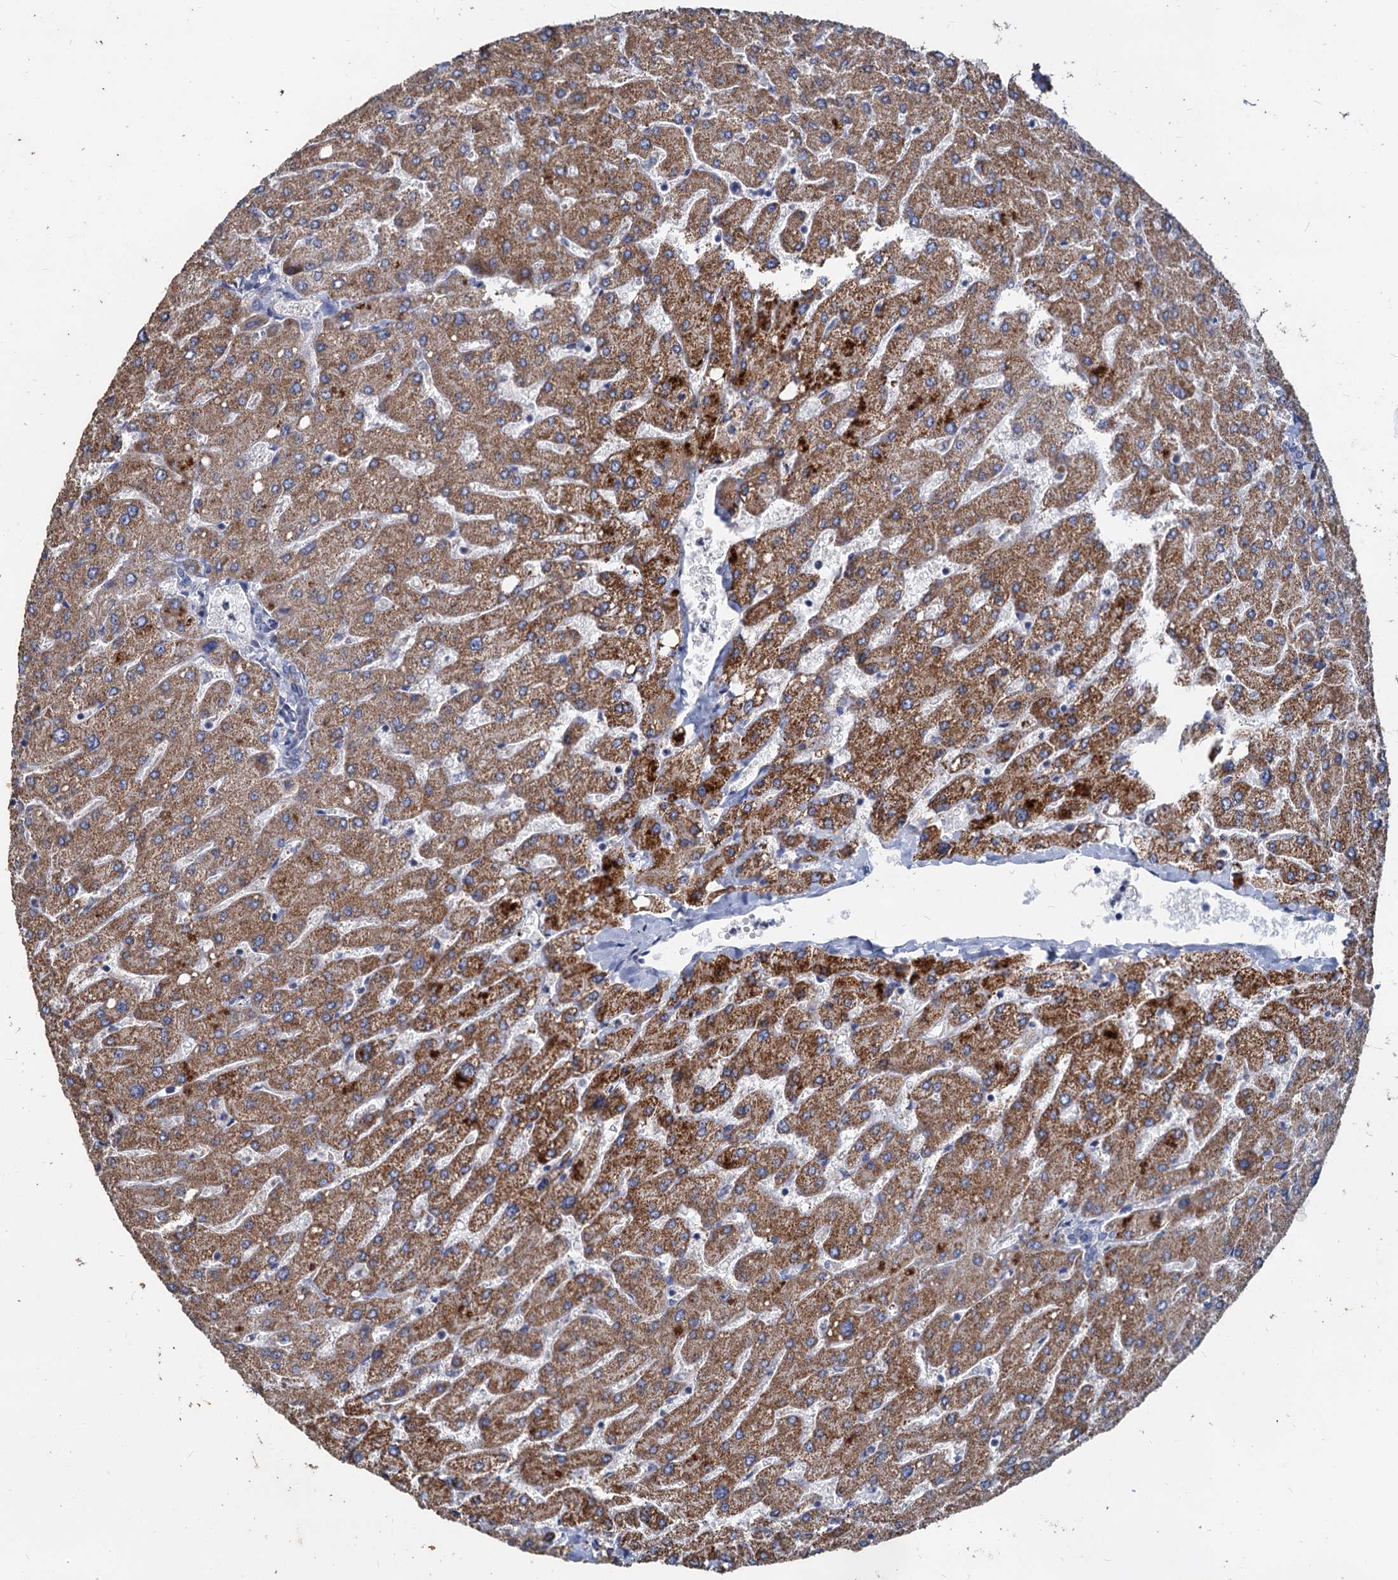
{"staining": {"intensity": "negative", "quantity": "none", "location": "none"}, "tissue": "liver", "cell_type": "Cholangiocytes", "image_type": "normal", "snomed": [{"axis": "morphology", "description": "Normal tissue, NOS"}, {"axis": "topography", "description": "Liver"}], "caption": "DAB (3,3'-diaminobenzidine) immunohistochemical staining of benign liver exhibits no significant expression in cholangiocytes. The staining is performed using DAB brown chromogen with nuclei counter-stained in using hematoxylin.", "gene": "DEPDC4", "patient": {"sex": "male", "age": 55}}